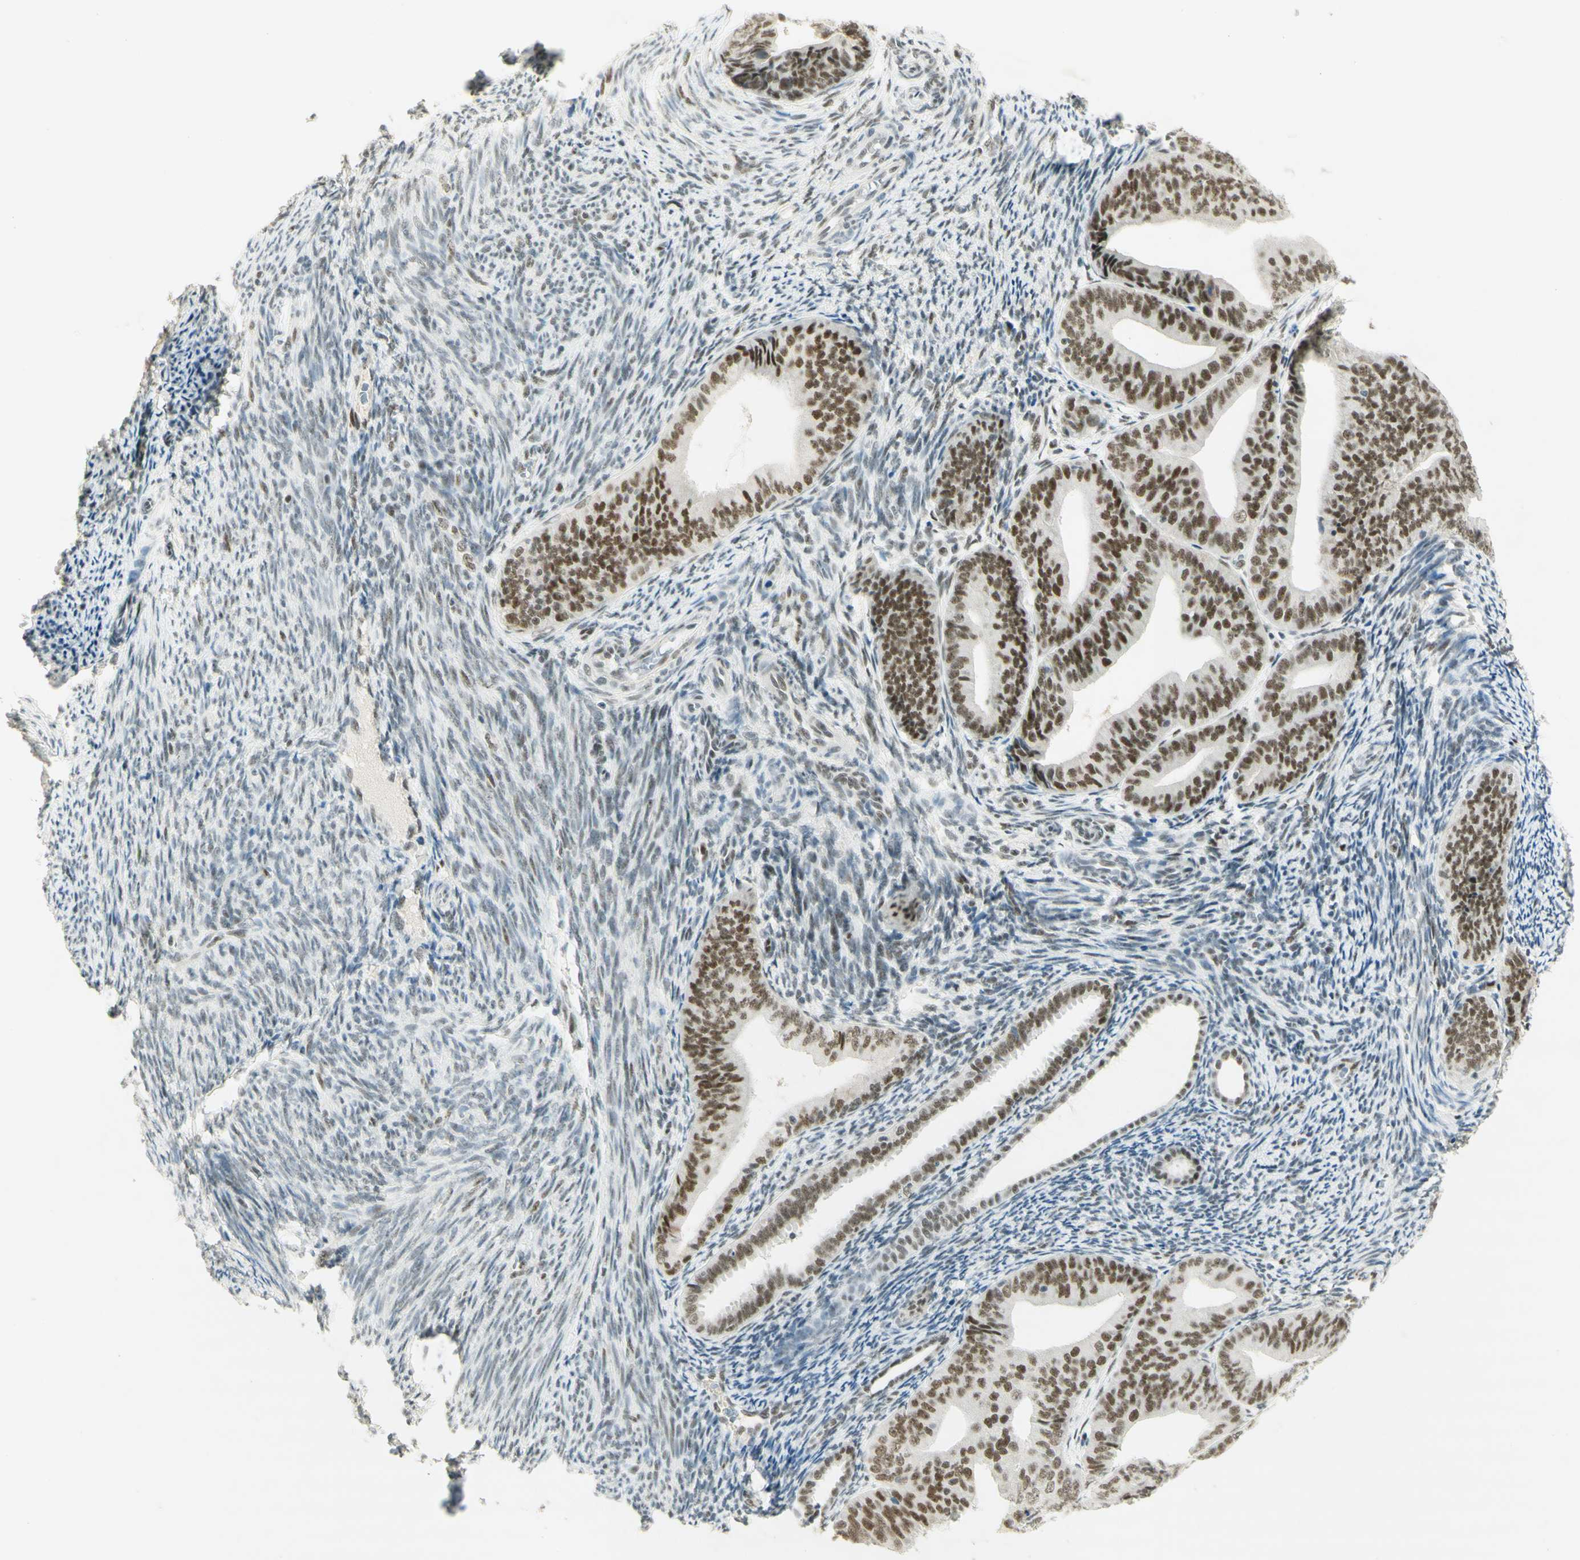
{"staining": {"intensity": "moderate", "quantity": ">75%", "location": "nuclear"}, "tissue": "endometrial cancer", "cell_type": "Tumor cells", "image_type": "cancer", "snomed": [{"axis": "morphology", "description": "Adenocarcinoma, NOS"}, {"axis": "topography", "description": "Endometrium"}], "caption": "IHC (DAB) staining of human endometrial cancer (adenocarcinoma) exhibits moderate nuclear protein staining in approximately >75% of tumor cells.", "gene": "PMS2", "patient": {"sex": "female", "age": 63}}